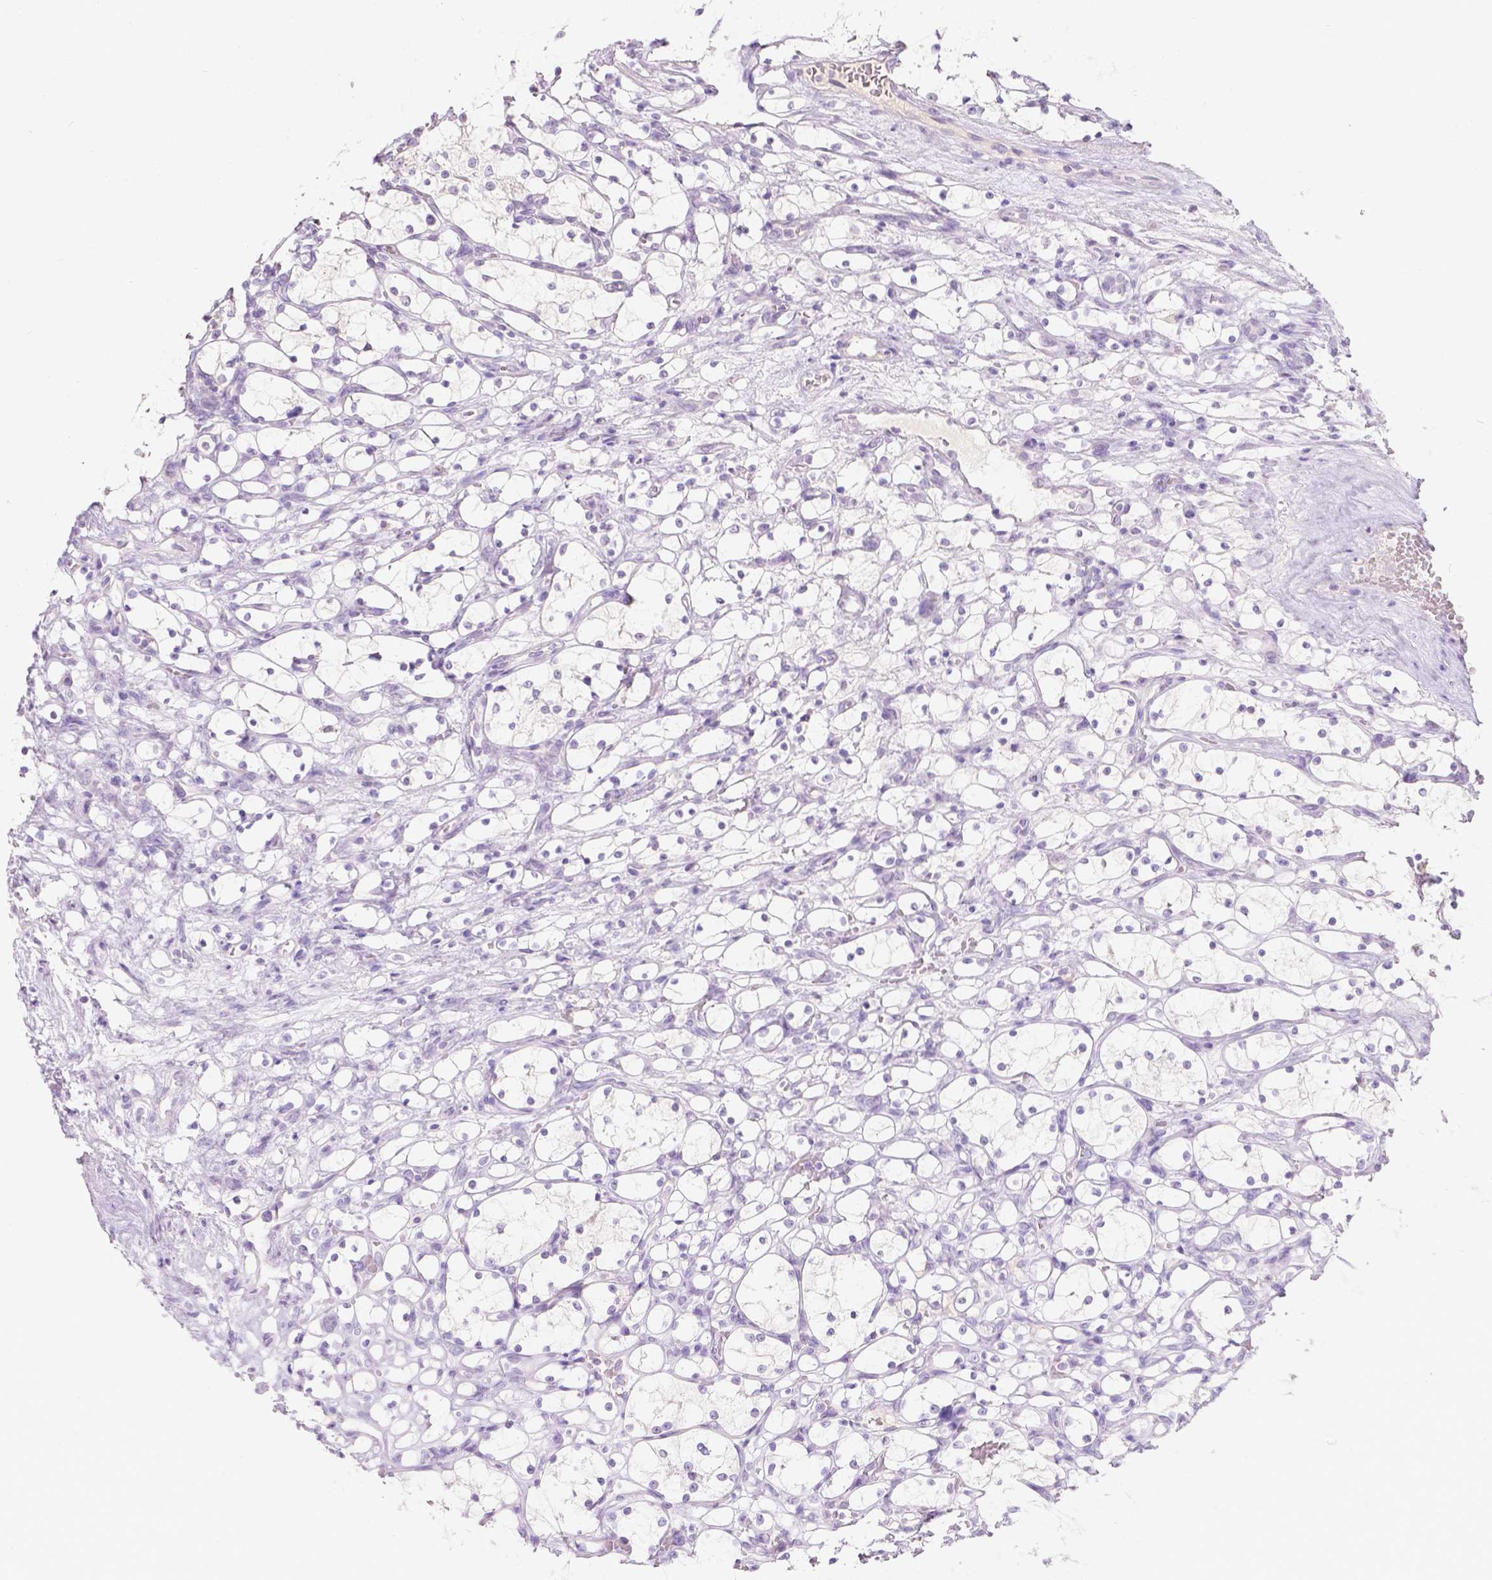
{"staining": {"intensity": "negative", "quantity": "none", "location": "none"}, "tissue": "renal cancer", "cell_type": "Tumor cells", "image_type": "cancer", "snomed": [{"axis": "morphology", "description": "Adenocarcinoma, NOS"}, {"axis": "topography", "description": "Kidney"}], "caption": "The immunohistochemistry histopathology image has no significant staining in tumor cells of renal cancer tissue.", "gene": "DCAF4L1", "patient": {"sex": "female", "age": 69}}